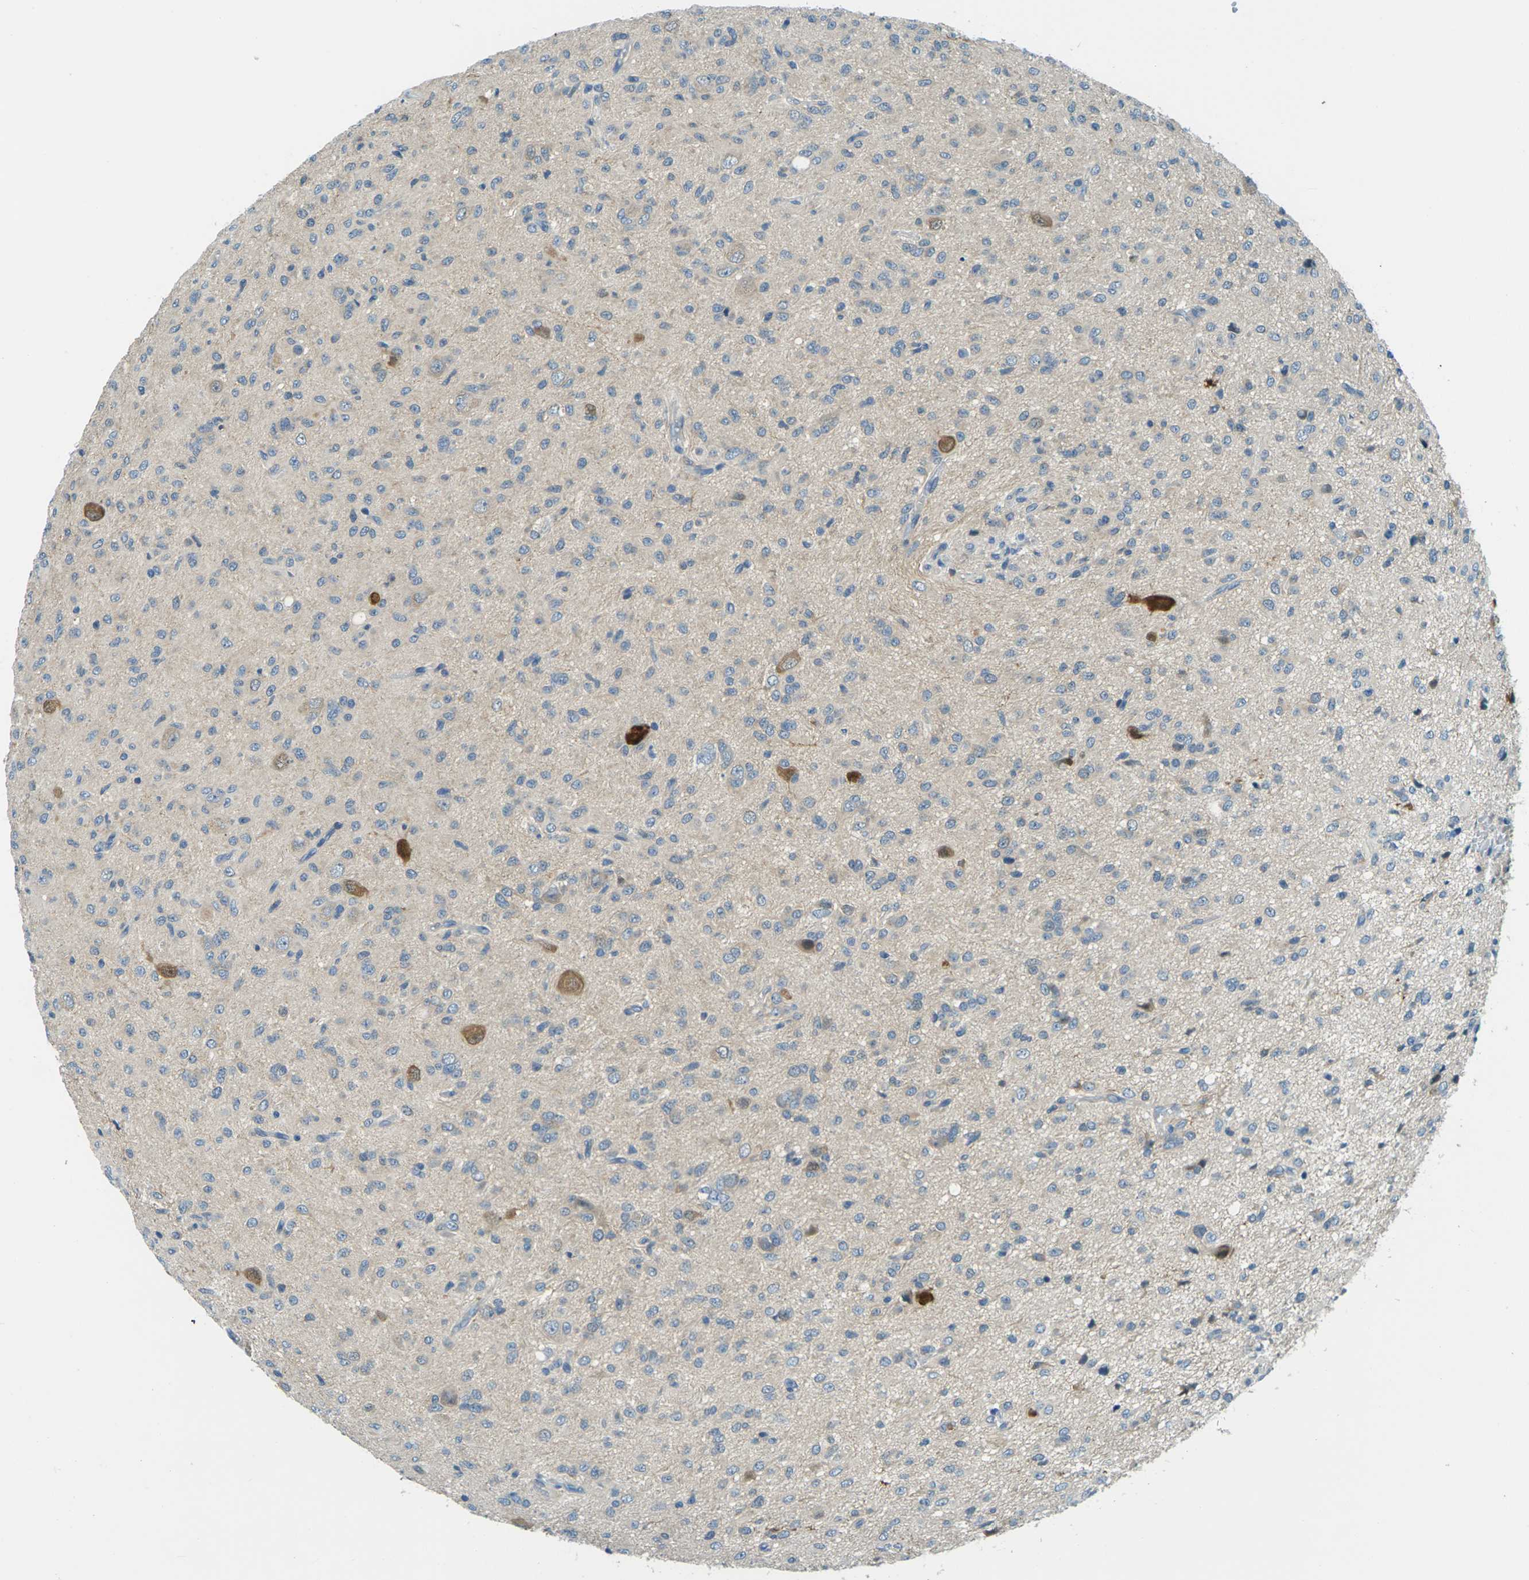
{"staining": {"intensity": "moderate", "quantity": "<25%", "location": "cytoplasmic/membranous"}, "tissue": "glioma", "cell_type": "Tumor cells", "image_type": "cancer", "snomed": [{"axis": "morphology", "description": "Glioma, malignant, High grade"}, {"axis": "topography", "description": "Brain"}], "caption": "Brown immunohistochemical staining in glioma displays moderate cytoplasmic/membranous positivity in approximately <25% of tumor cells.", "gene": "NANOS2", "patient": {"sex": "female", "age": 59}}